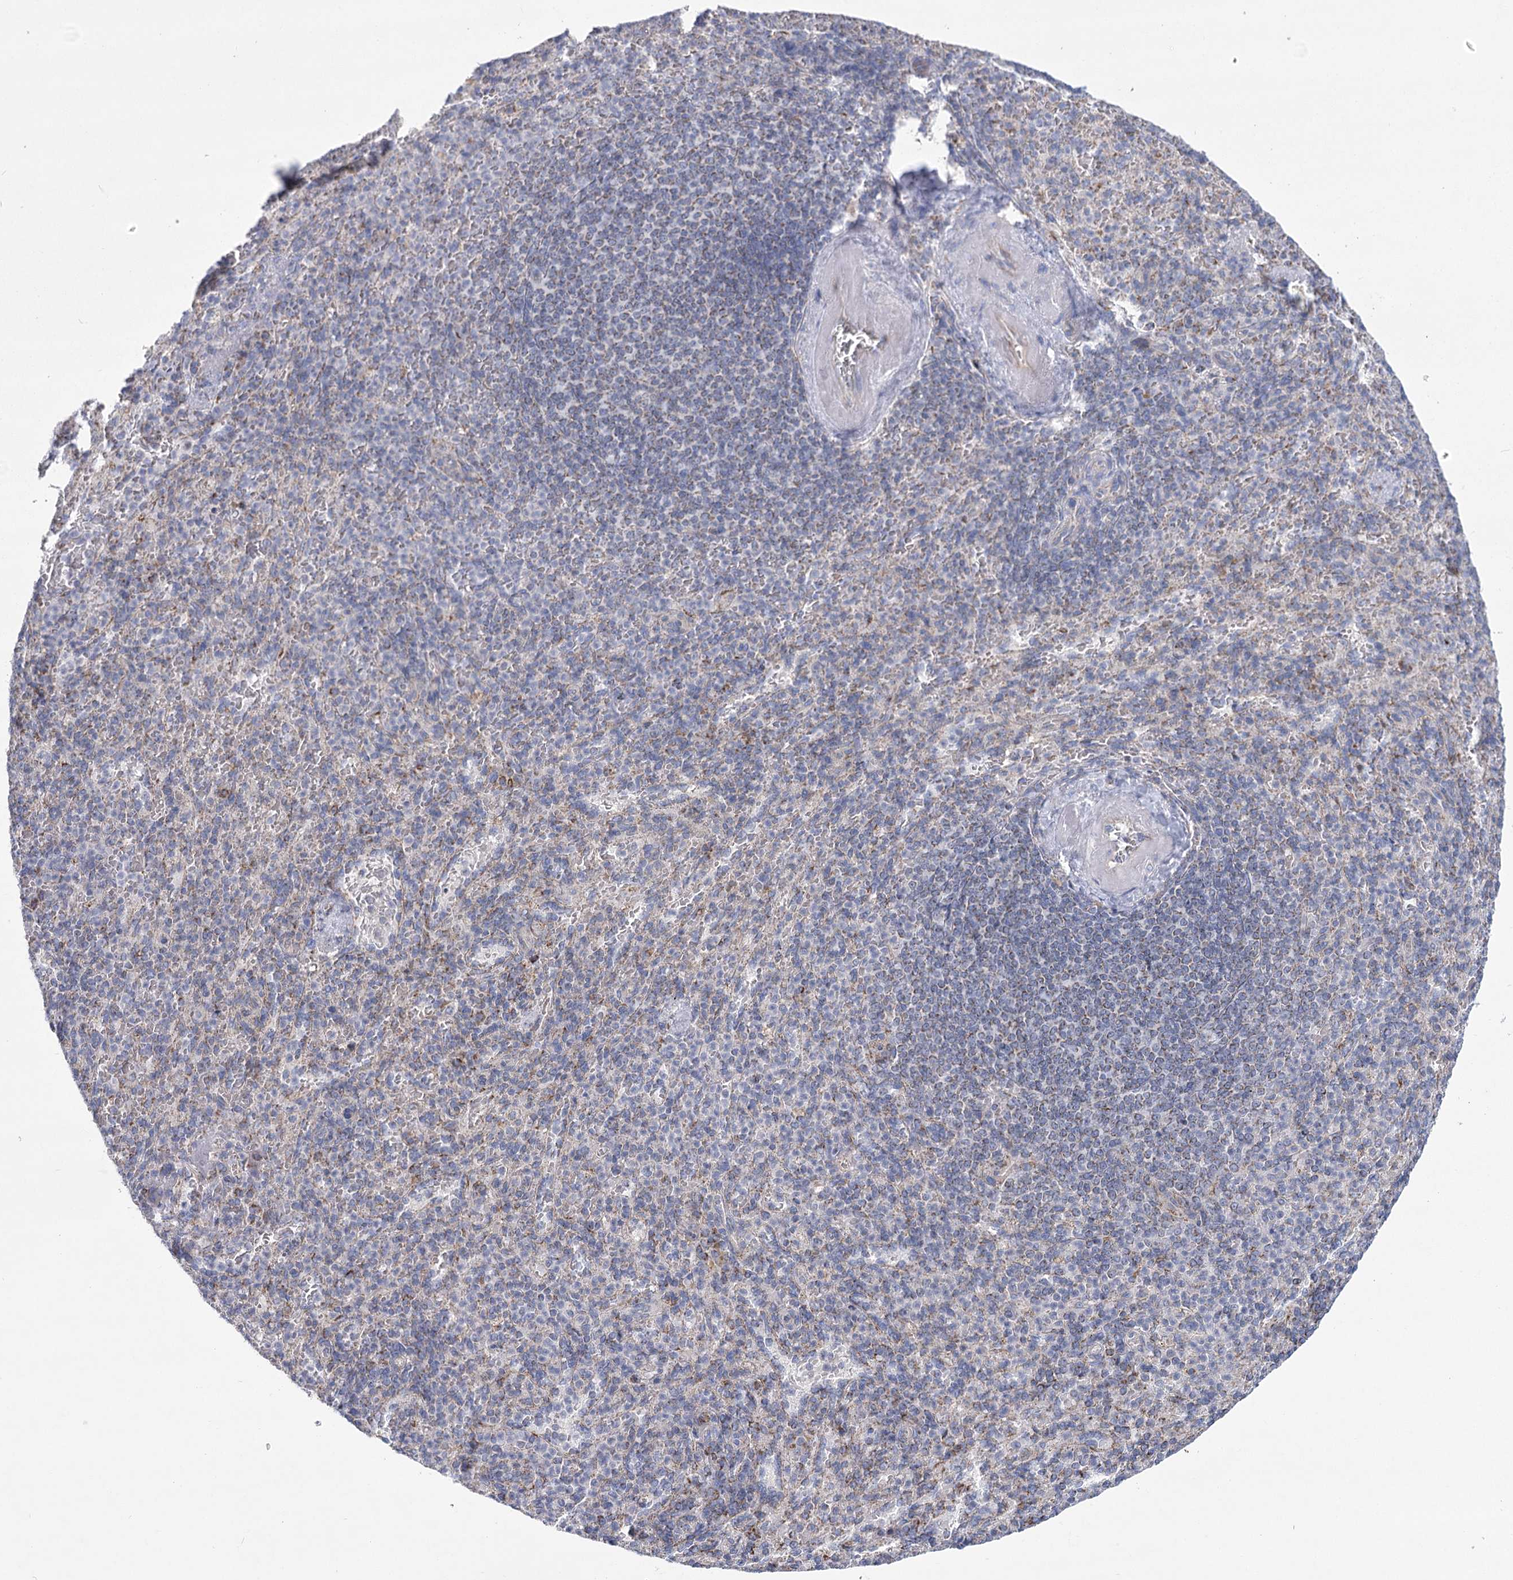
{"staining": {"intensity": "weak", "quantity": "<25%", "location": "cytoplasmic/membranous"}, "tissue": "spleen", "cell_type": "Cells in red pulp", "image_type": "normal", "snomed": [{"axis": "morphology", "description": "Normal tissue, NOS"}, {"axis": "topography", "description": "Spleen"}], "caption": "The histopathology image demonstrates no significant staining in cells in red pulp of spleen. (Stains: DAB (3,3'-diaminobenzidine) IHC with hematoxylin counter stain, Microscopy: brightfield microscopy at high magnification).", "gene": "SNX7", "patient": {"sex": "female", "age": 74}}